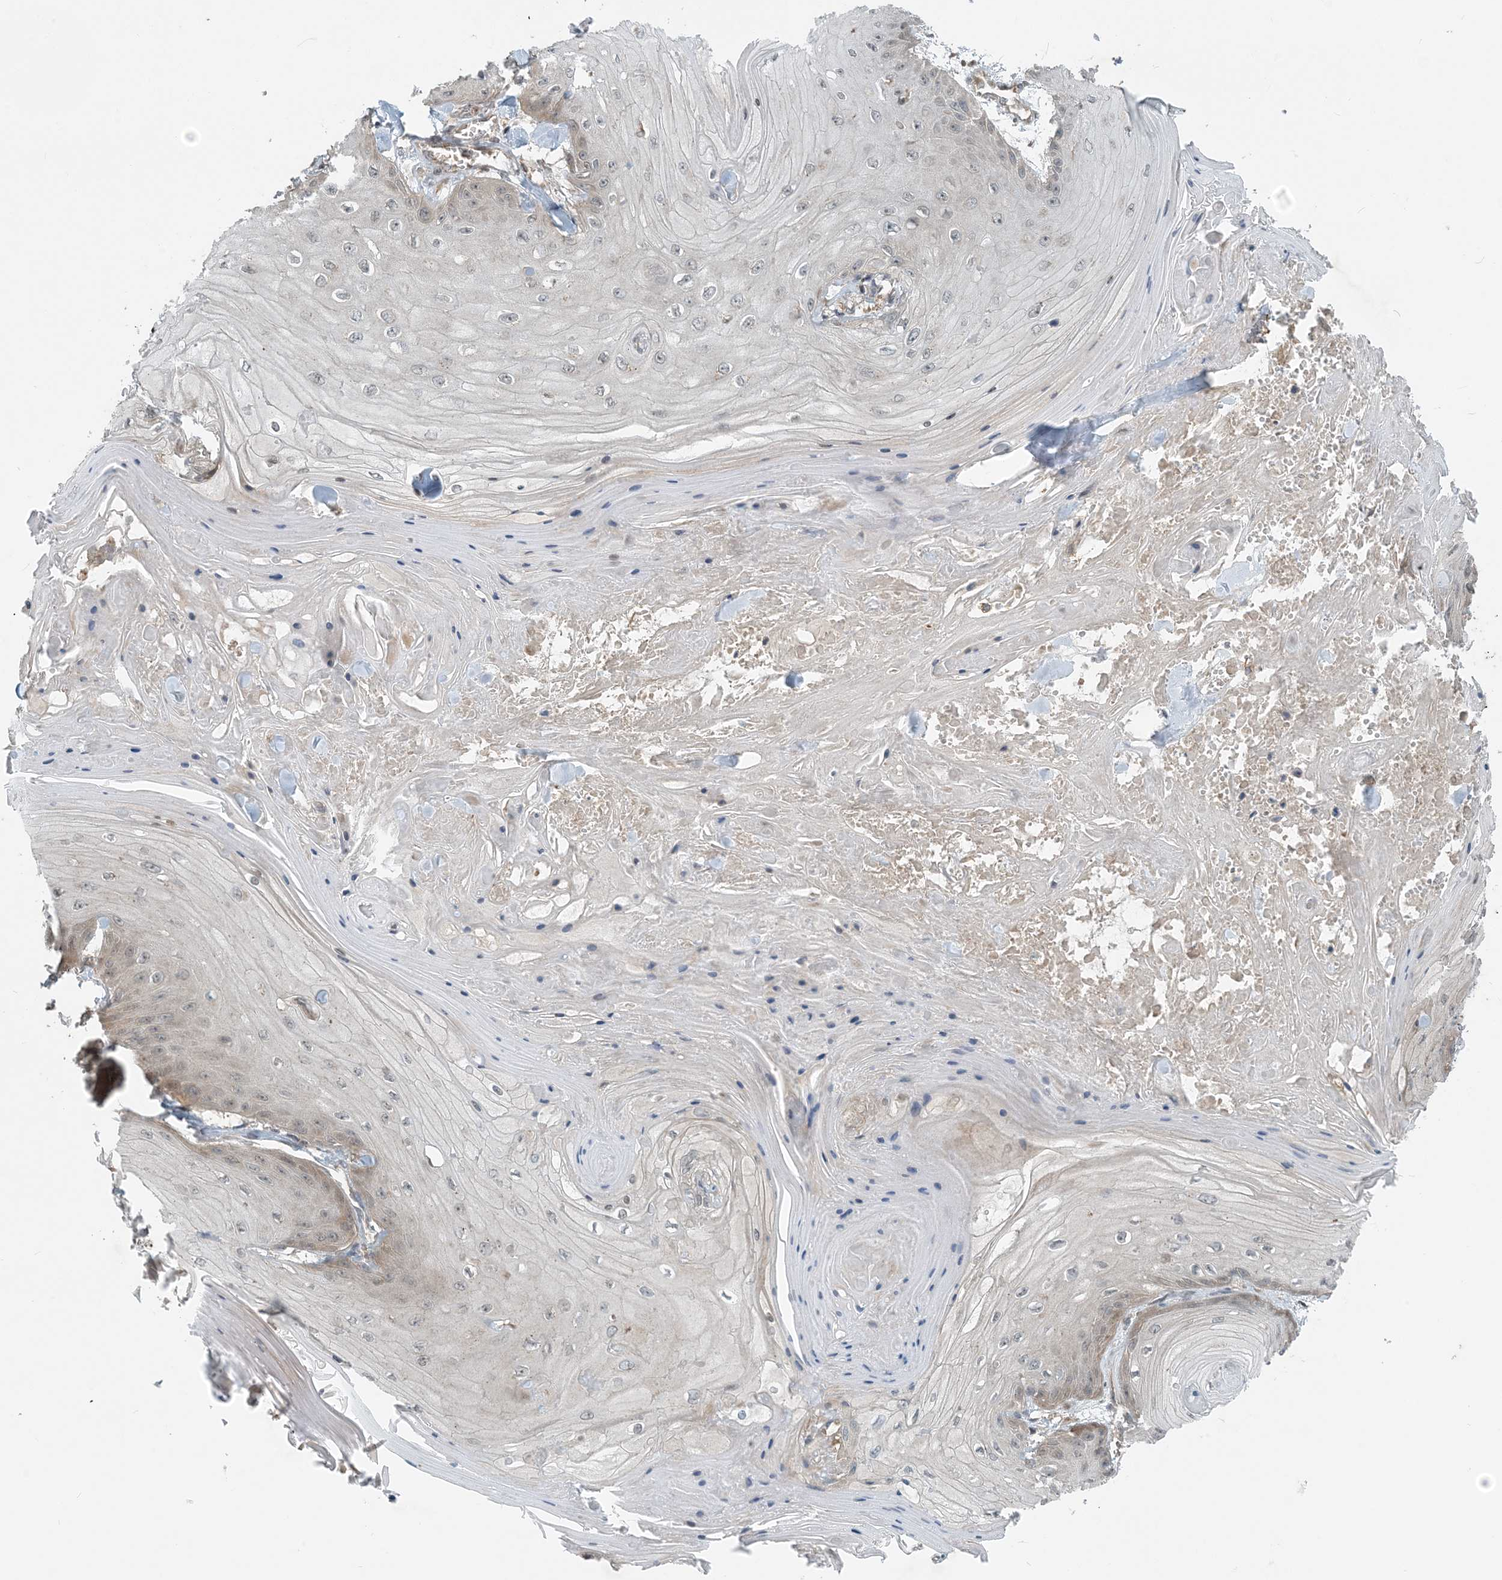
{"staining": {"intensity": "negative", "quantity": "none", "location": "none"}, "tissue": "skin cancer", "cell_type": "Tumor cells", "image_type": "cancer", "snomed": [{"axis": "morphology", "description": "Squamous cell carcinoma, NOS"}, {"axis": "topography", "description": "Skin"}], "caption": "This is a micrograph of immunohistochemistry staining of skin cancer, which shows no positivity in tumor cells.", "gene": "ZBTB3", "patient": {"sex": "male", "age": 74}}